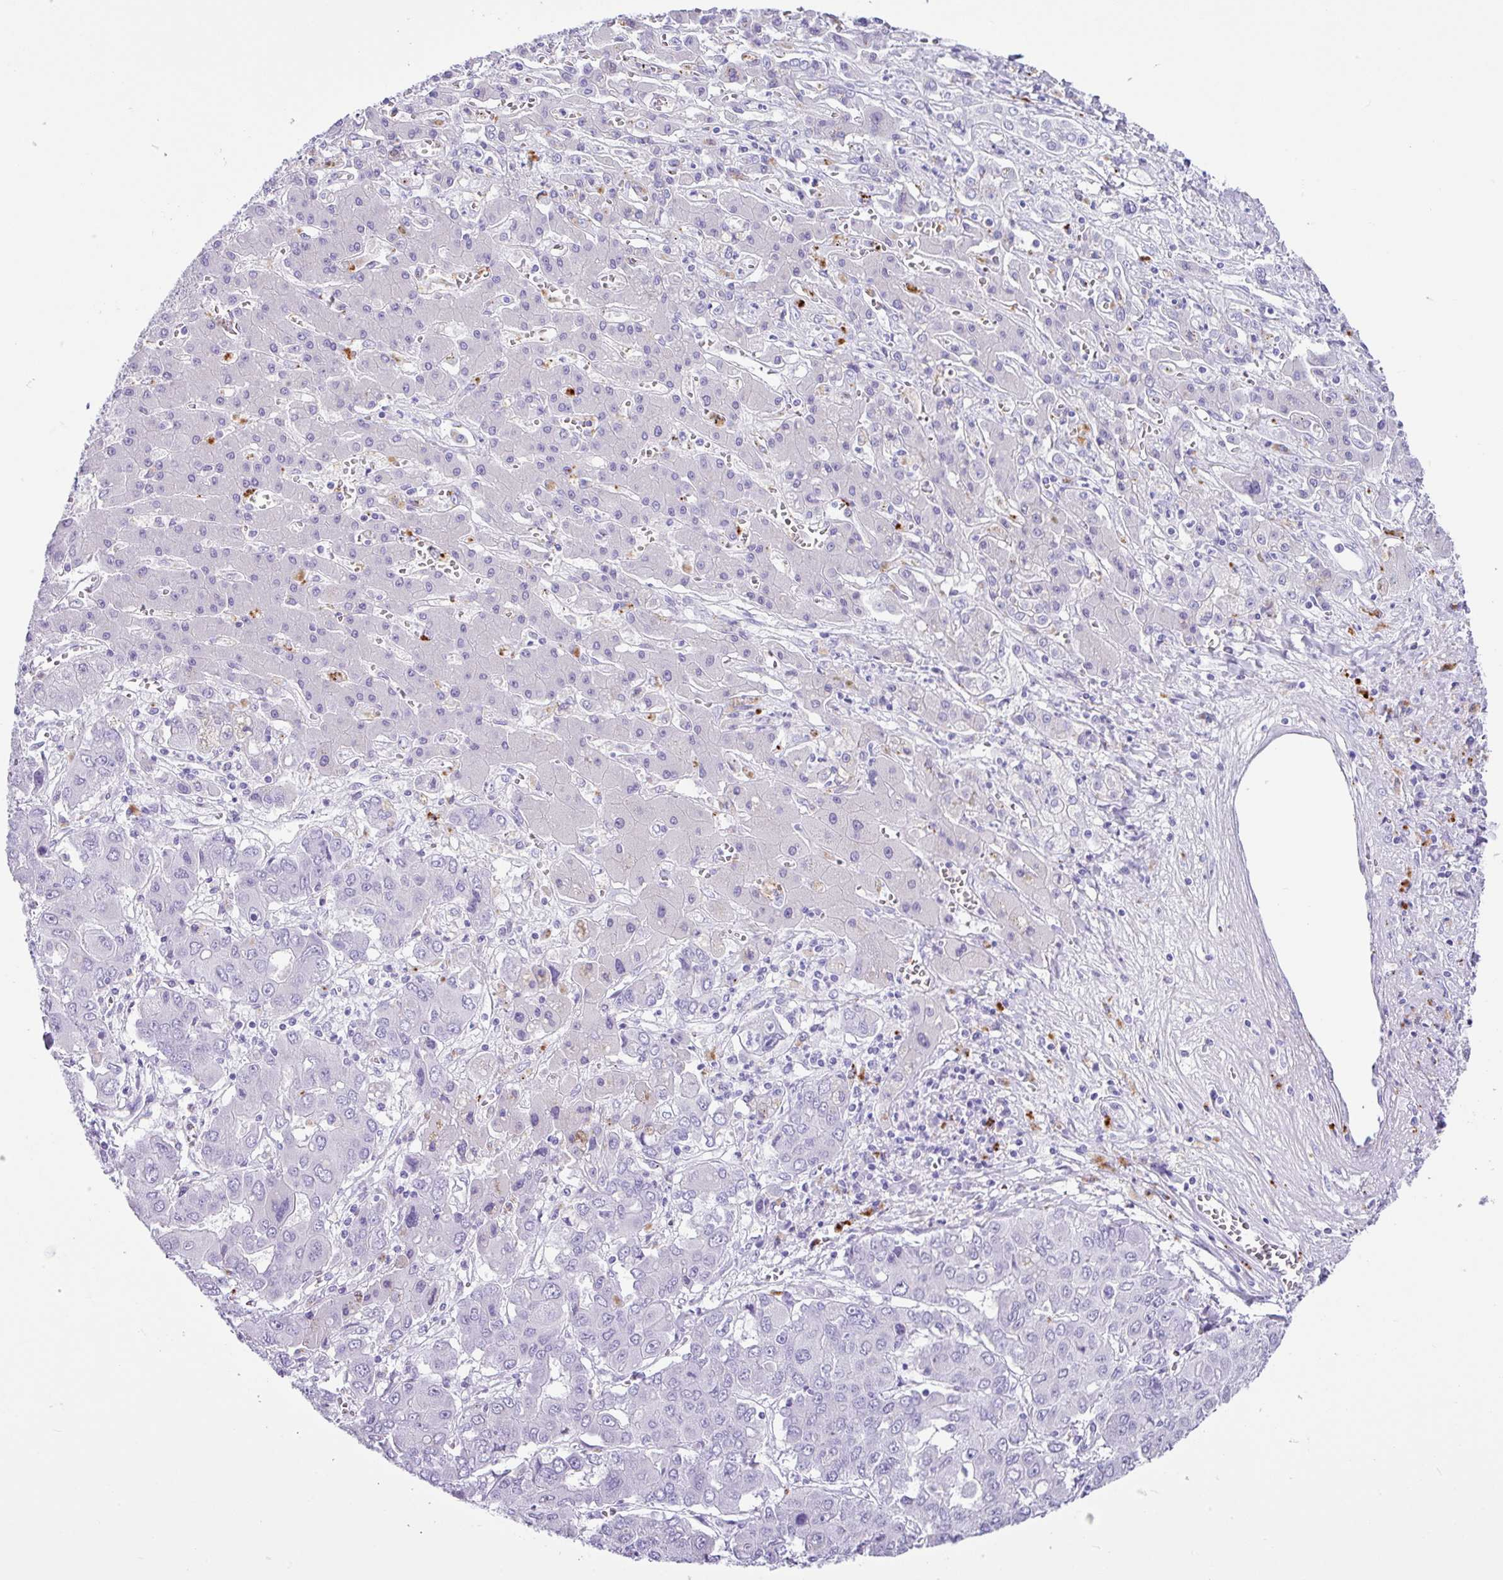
{"staining": {"intensity": "negative", "quantity": "none", "location": "none"}, "tissue": "liver cancer", "cell_type": "Tumor cells", "image_type": "cancer", "snomed": [{"axis": "morphology", "description": "Cholangiocarcinoma"}, {"axis": "topography", "description": "Liver"}], "caption": "An image of human liver cancer (cholangiocarcinoma) is negative for staining in tumor cells. The staining was performed using DAB (3,3'-diaminobenzidine) to visualize the protein expression in brown, while the nuclei were stained in blue with hematoxylin (Magnification: 20x).", "gene": "ZG16", "patient": {"sex": "male", "age": 67}}